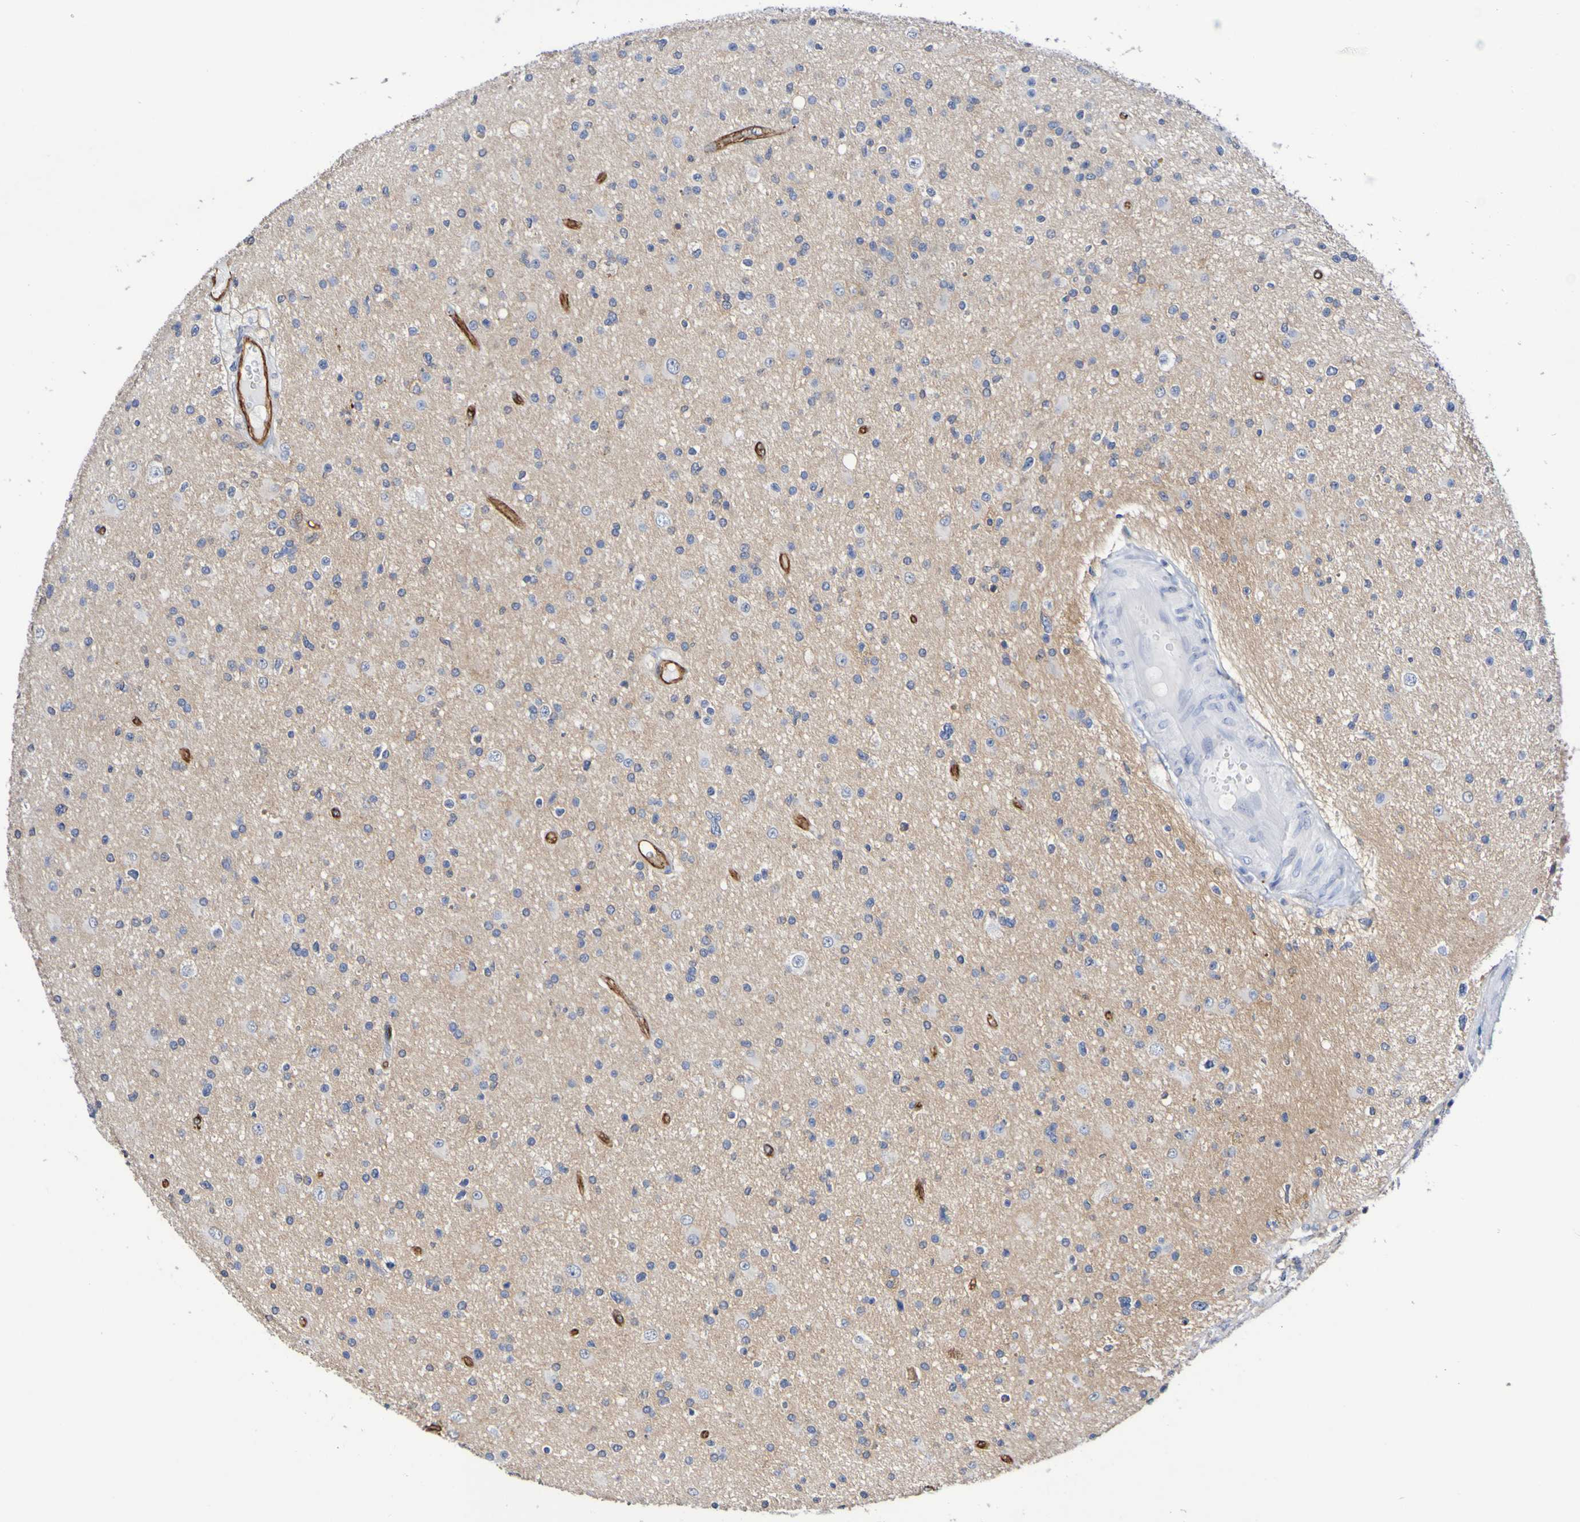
{"staining": {"intensity": "negative", "quantity": "none", "location": "none"}, "tissue": "glioma", "cell_type": "Tumor cells", "image_type": "cancer", "snomed": [{"axis": "morphology", "description": "Glioma, malignant, High grade"}, {"axis": "topography", "description": "Brain"}], "caption": "Tumor cells are negative for brown protein staining in malignant glioma (high-grade).", "gene": "SLC3A2", "patient": {"sex": "male", "age": 33}}